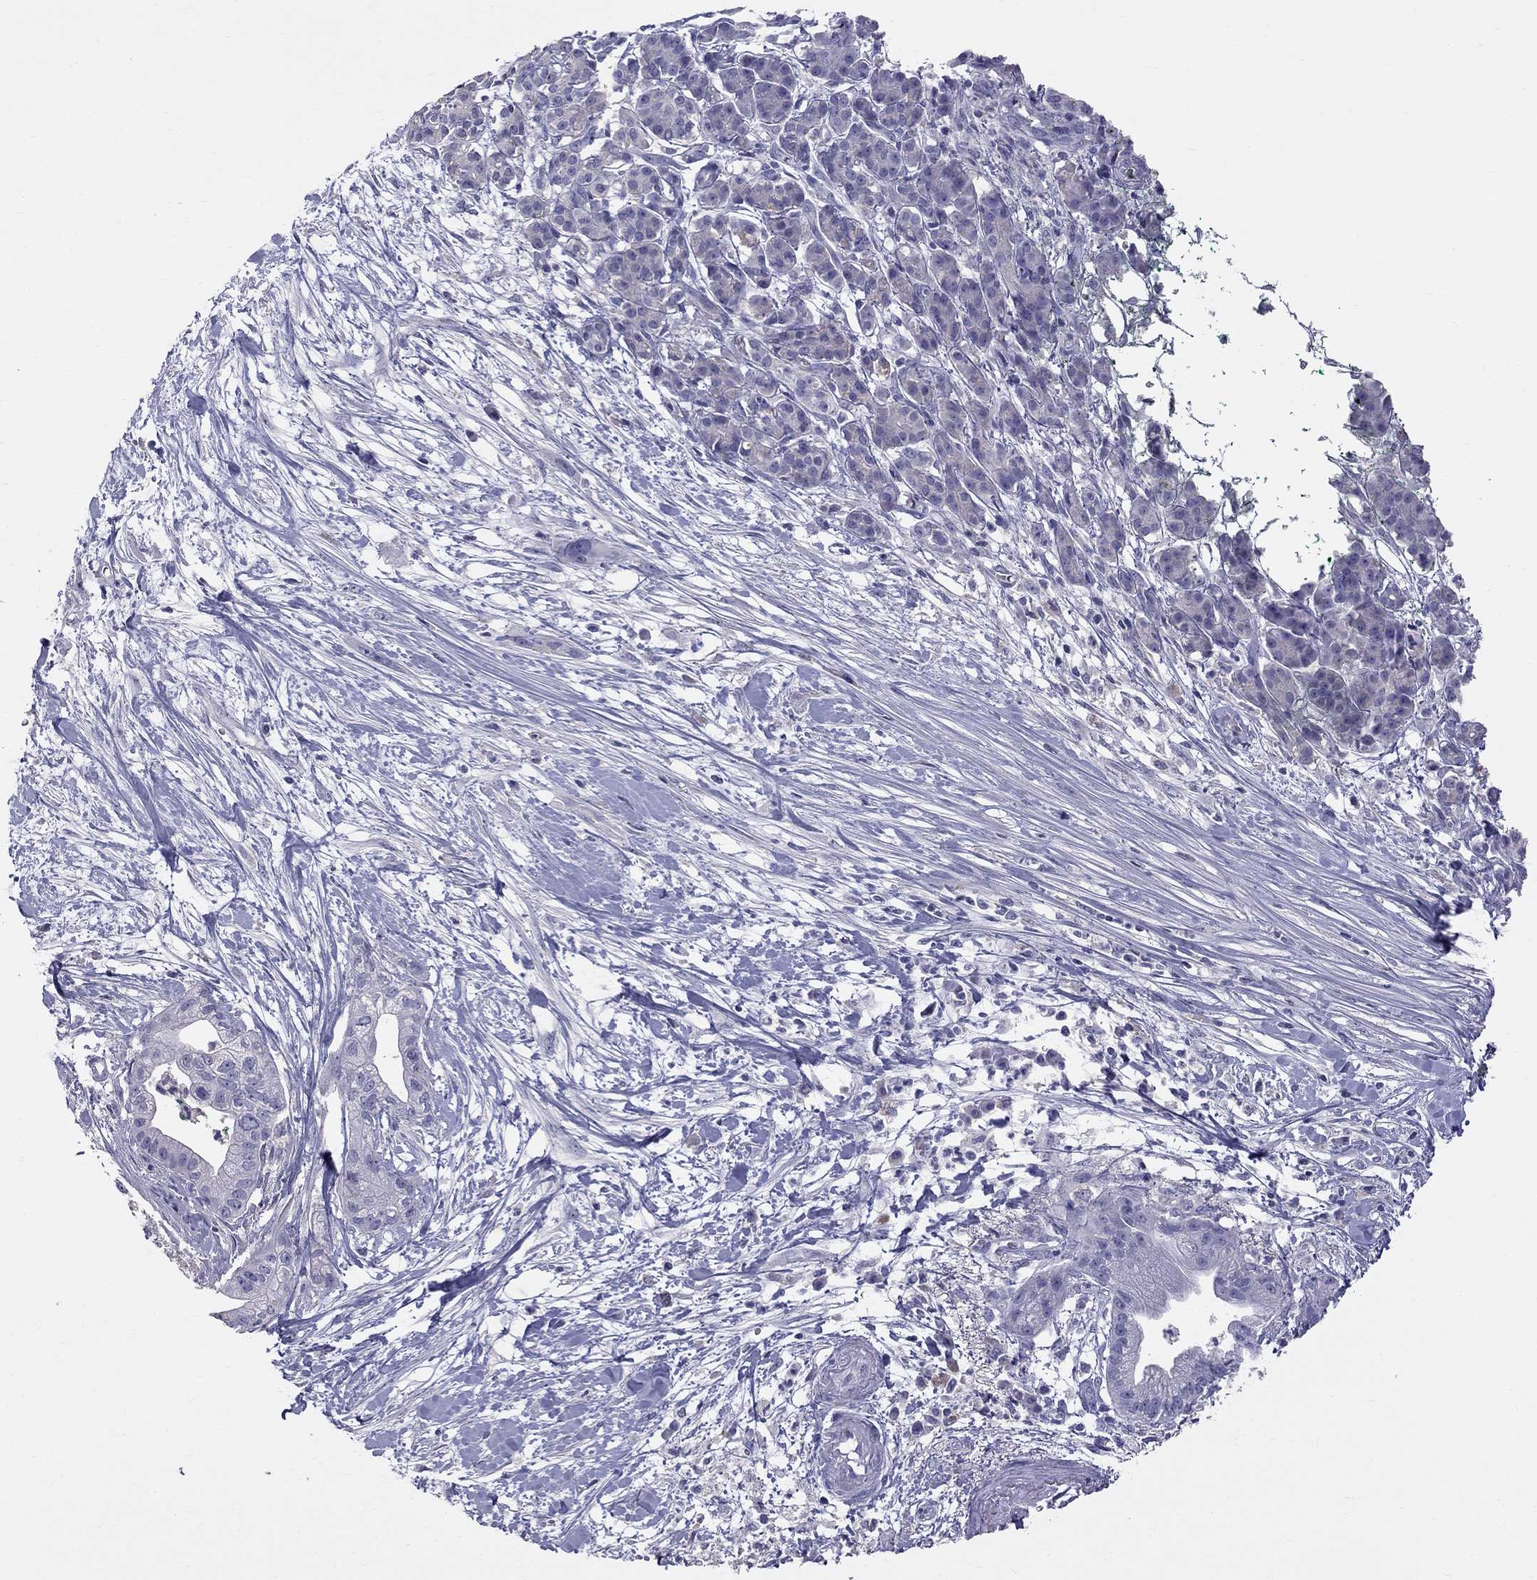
{"staining": {"intensity": "negative", "quantity": "none", "location": "none"}, "tissue": "pancreatic cancer", "cell_type": "Tumor cells", "image_type": "cancer", "snomed": [{"axis": "morphology", "description": "Normal tissue, NOS"}, {"axis": "morphology", "description": "Adenocarcinoma, NOS"}, {"axis": "topography", "description": "Lymph node"}, {"axis": "topography", "description": "Pancreas"}], "caption": "Pancreatic cancer was stained to show a protein in brown. There is no significant expression in tumor cells.", "gene": "CFAP91", "patient": {"sex": "female", "age": 58}}